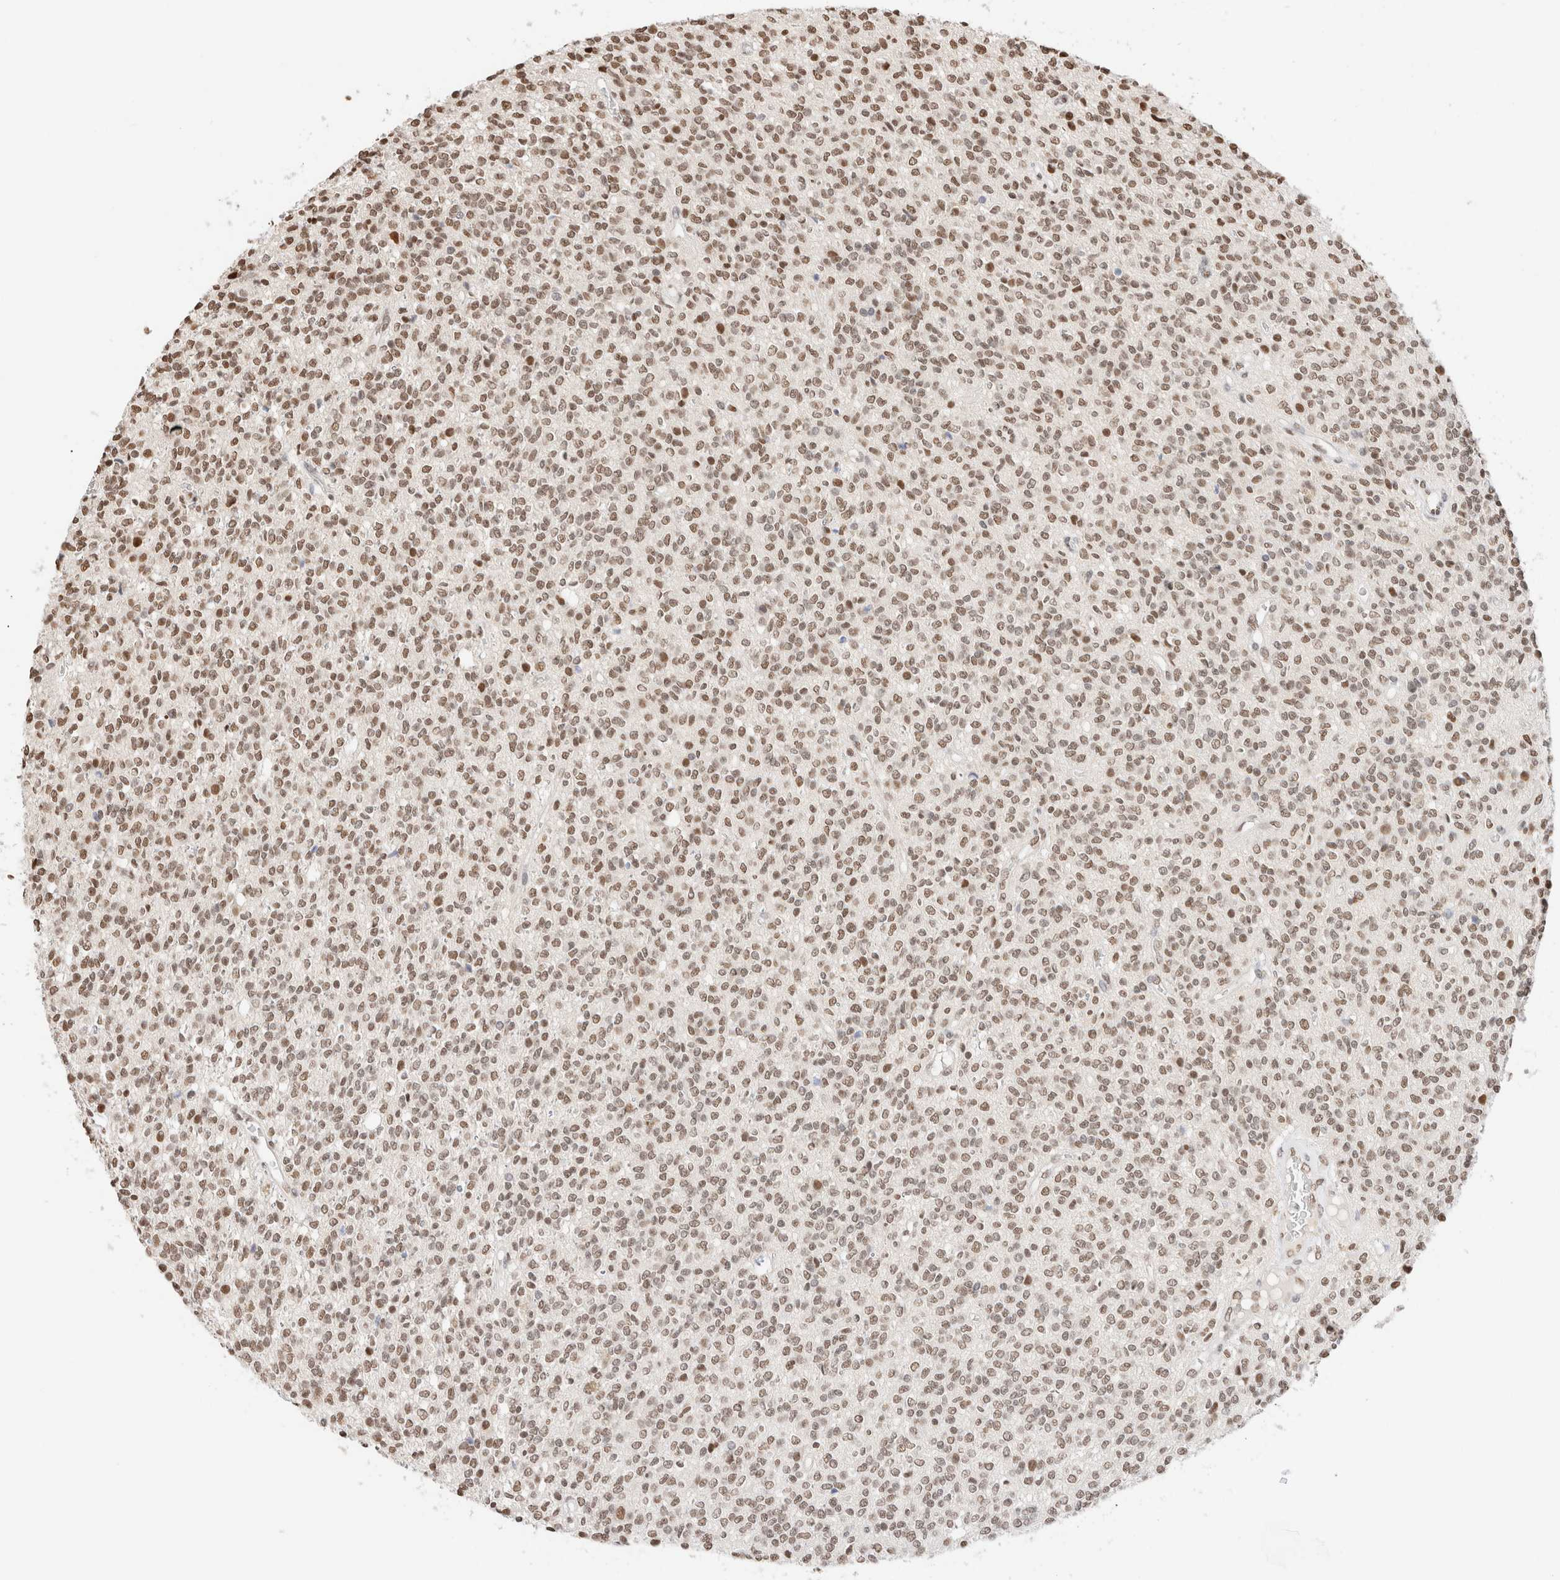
{"staining": {"intensity": "moderate", "quantity": ">75%", "location": "nuclear"}, "tissue": "glioma", "cell_type": "Tumor cells", "image_type": "cancer", "snomed": [{"axis": "morphology", "description": "Glioma, malignant, High grade"}, {"axis": "topography", "description": "Brain"}], "caption": "Immunohistochemical staining of malignant glioma (high-grade) reveals moderate nuclear protein positivity in about >75% of tumor cells. The staining was performed using DAB, with brown indicating positive protein expression. Nuclei are stained blue with hematoxylin.", "gene": "SUPT3H", "patient": {"sex": "male", "age": 34}}